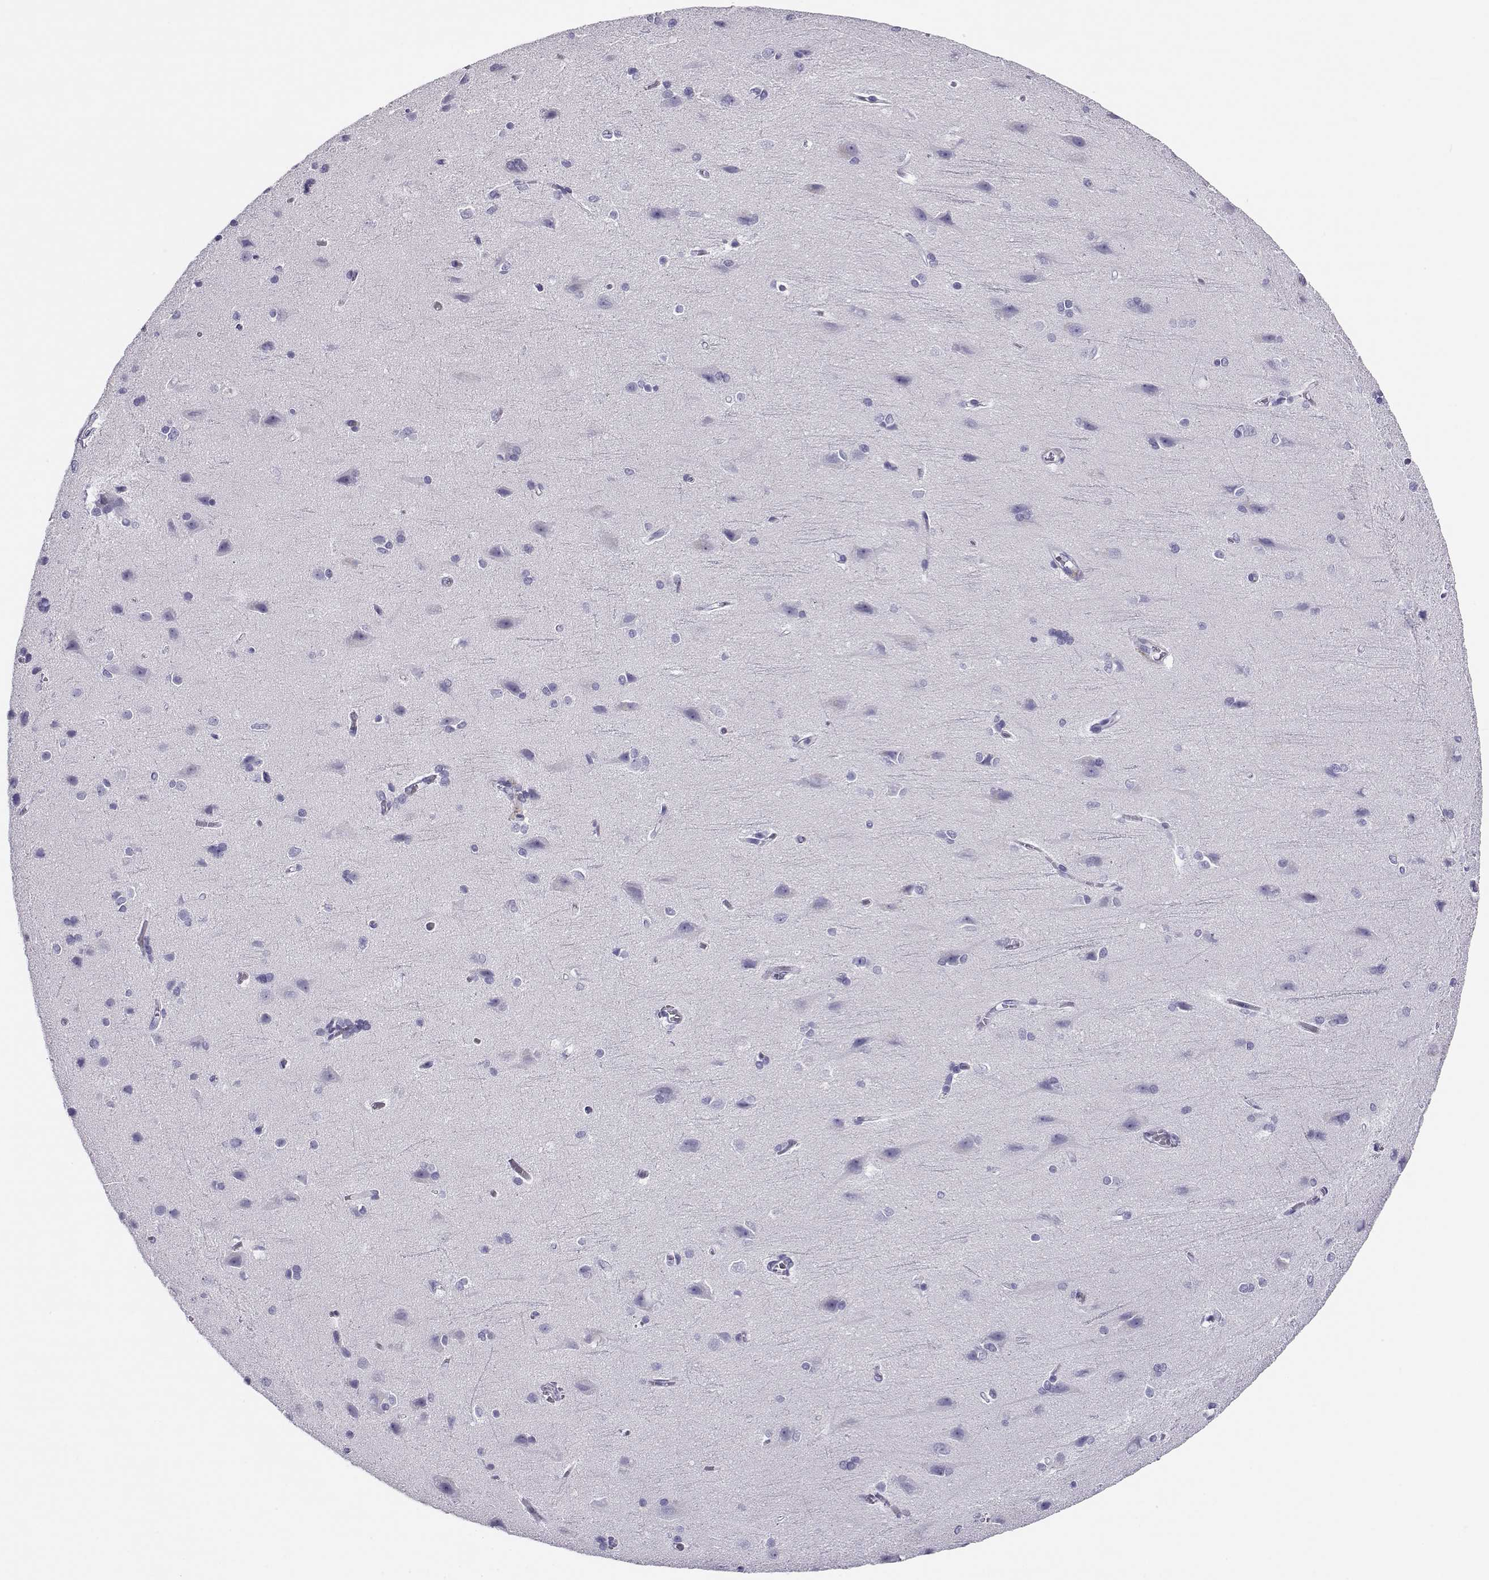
{"staining": {"intensity": "negative", "quantity": "none", "location": "none"}, "tissue": "cerebral cortex", "cell_type": "Endothelial cells", "image_type": "normal", "snomed": [{"axis": "morphology", "description": "Normal tissue, NOS"}, {"axis": "topography", "description": "Cerebral cortex"}], "caption": "Immunohistochemistry micrograph of benign cerebral cortex: human cerebral cortex stained with DAB (3,3'-diaminobenzidine) demonstrates no significant protein staining in endothelial cells. (DAB (3,3'-diaminobenzidine) immunohistochemistry (IHC), high magnification).", "gene": "RHOXF2B", "patient": {"sex": "male", "age": 37}}